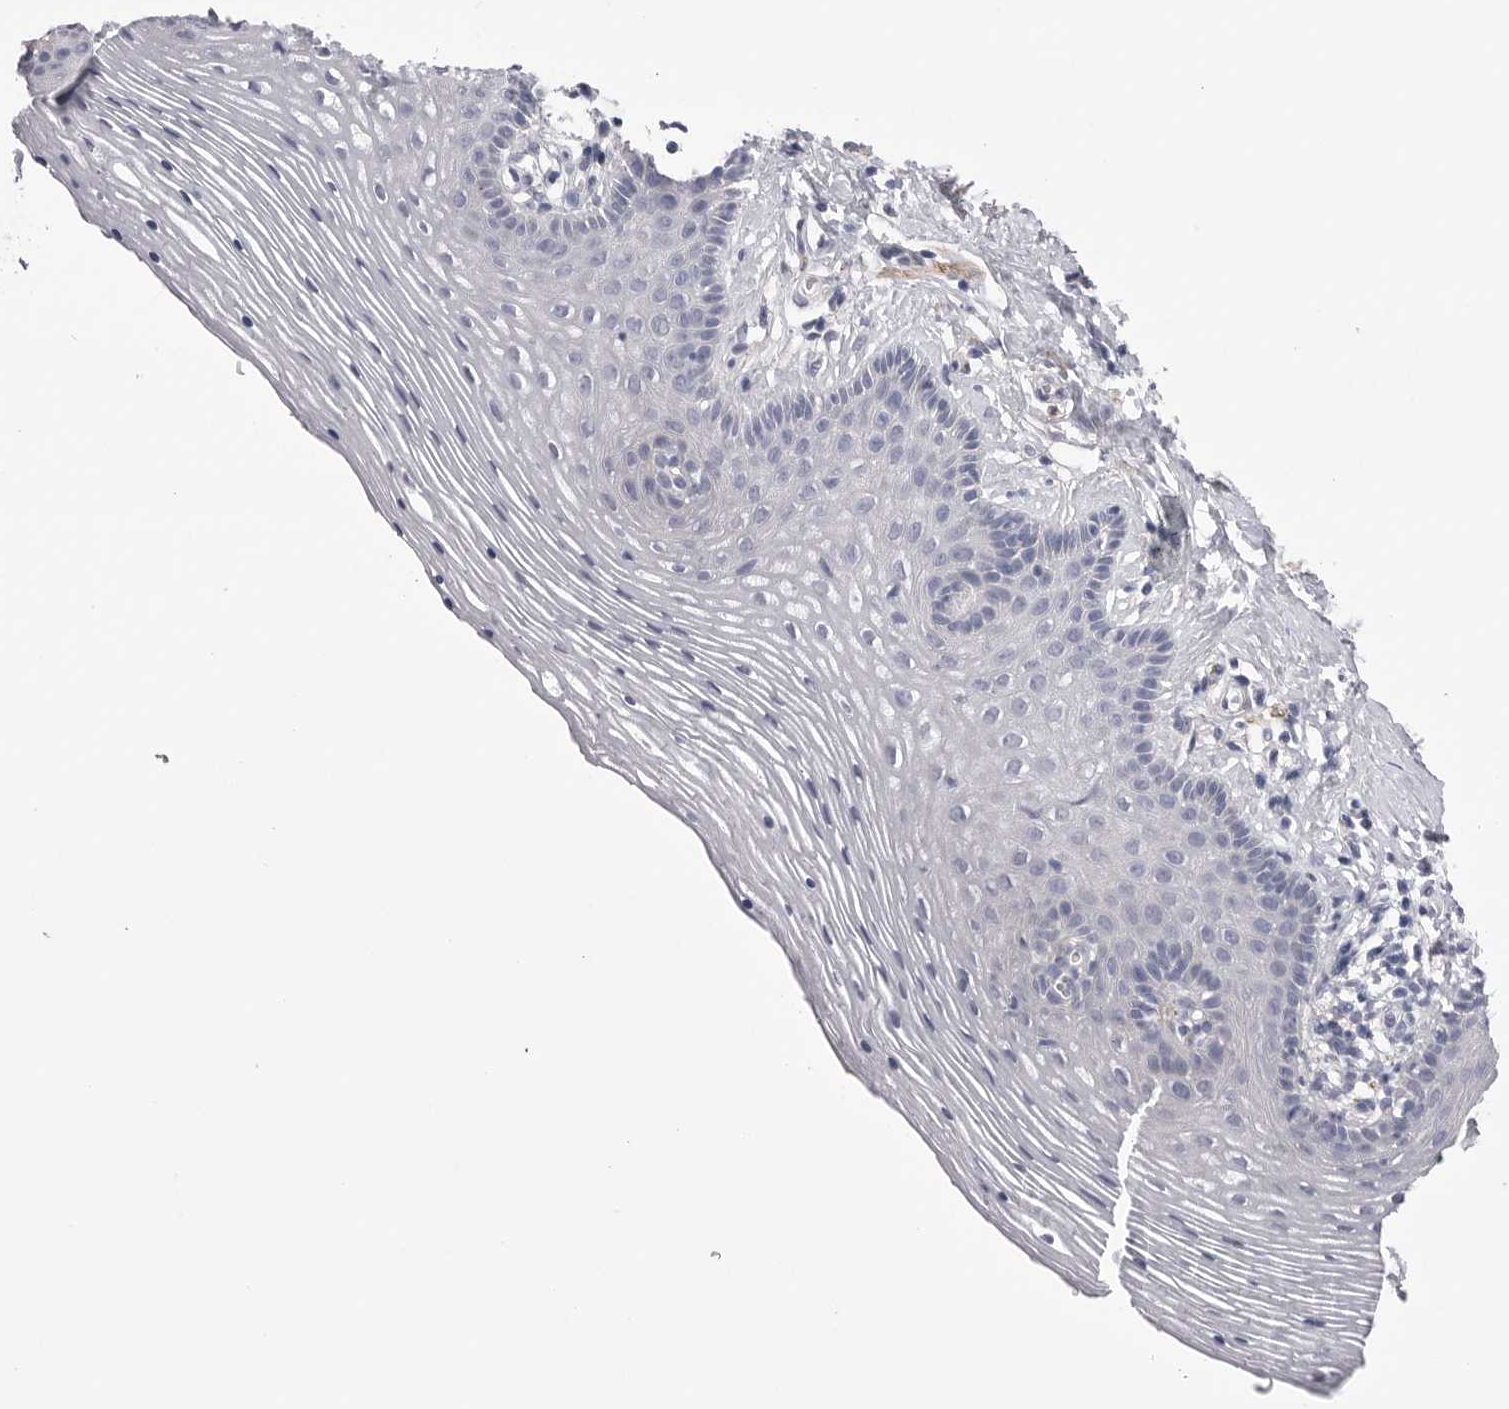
{"staining": {"intensity": "negative", "quantity": "none", "location": "none"}, "tissue": "vagina", "cell_type": "Squamous epithelial cells", "image_type": "normal", "snomed": [{"axis": "morphology", "description": "Normal tissue, NOS"}, {"axis": "topography", "description": "Vagina"}], "caption": "A high-resolution histopathology image shows immunohistochemistry (IHC) staining of normal vagina, which displays no significant expression in squamous epithelial cells.", "gene": "AKAP12", "patient": {"sex": "female", "age": 32}}